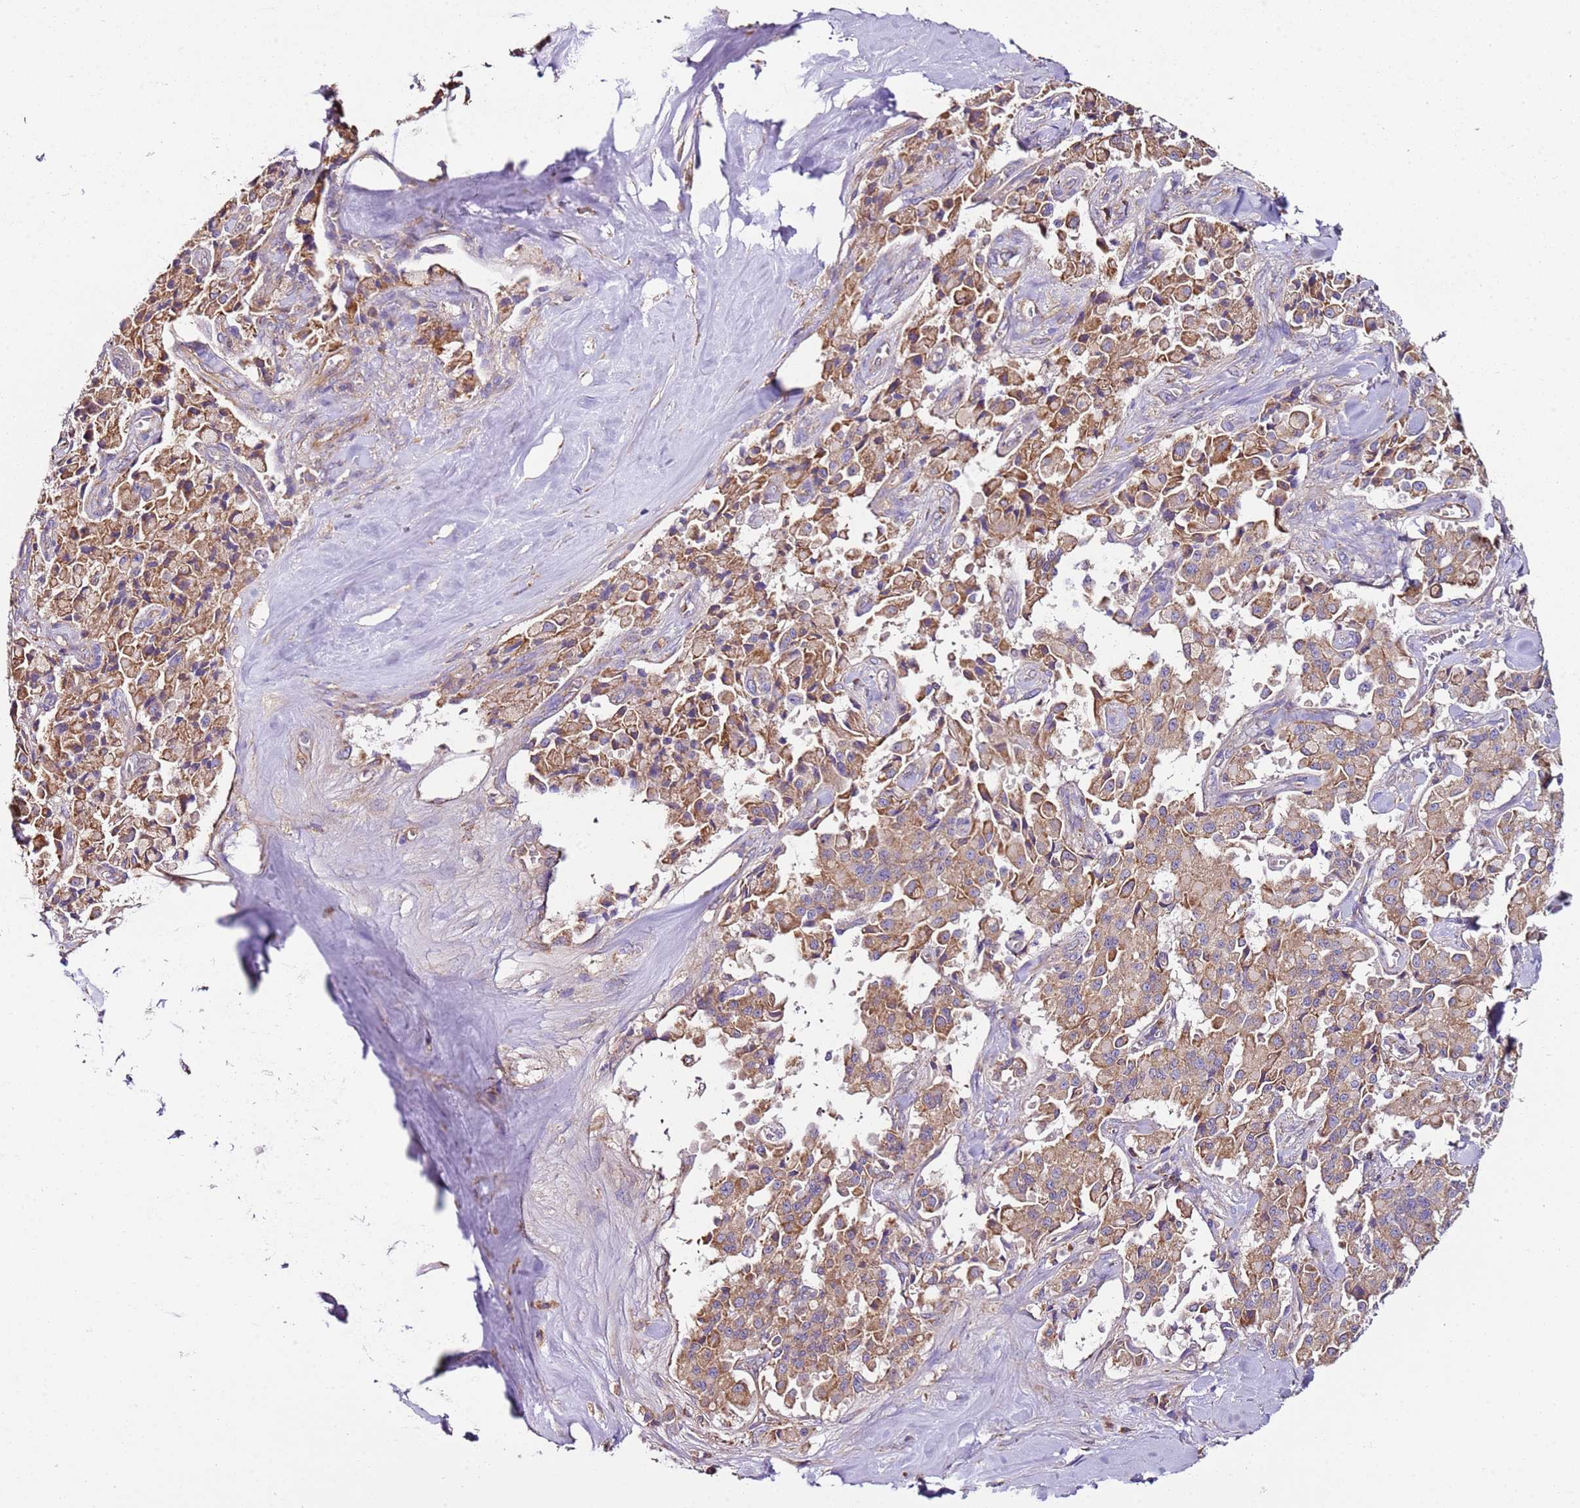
{"staining": {"intensity": "moderate", "quantity": ">75%", "location": "cytoplasmic/membranous"}, "tissue": "pancreatic cancer", "cell_type": "Tumor cells", "image_type": "cancer", "snomed": [{"axis": "morphology", "description": "Adenocarcinoma, NOS"}, {"axis": "topography", "description": "Pancreas"}], "caption": "Pancreatic cancer (adenocarcinoma) tissue demonstrates moderate cytoplasmic/membranous staining in about >75% of tumor cells", "gene": "RMND5A", "patient": {"sex": "male", "age": 65}}